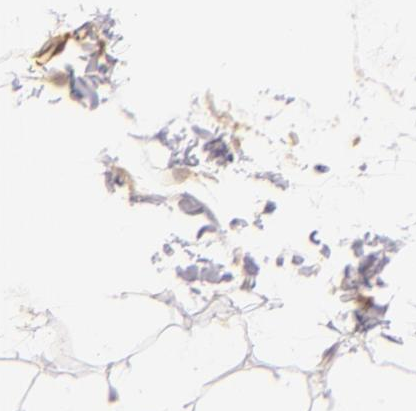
{"staining": {"intensity": "moderate", "quantity": "<25%", "location": "cytoplasmic/membranous"}, "tissue": "adipose tissue", "cell_type": "Adipocytes", "image_type": "normal", "snomed": [{"axis": "morphology", "description": "Normal tissue, NOS"}, {"axis": "topography", "description": "Soft tissue"}], "caption": "Moderate cytoplasmic/membranous expression for a protein is appreciated in approximately <25% of adipocytes of normal adipose tissue using immunohistochemistry (IHC).", "gene": "CD59", "patient": {"sex": "male", "age": 26}}